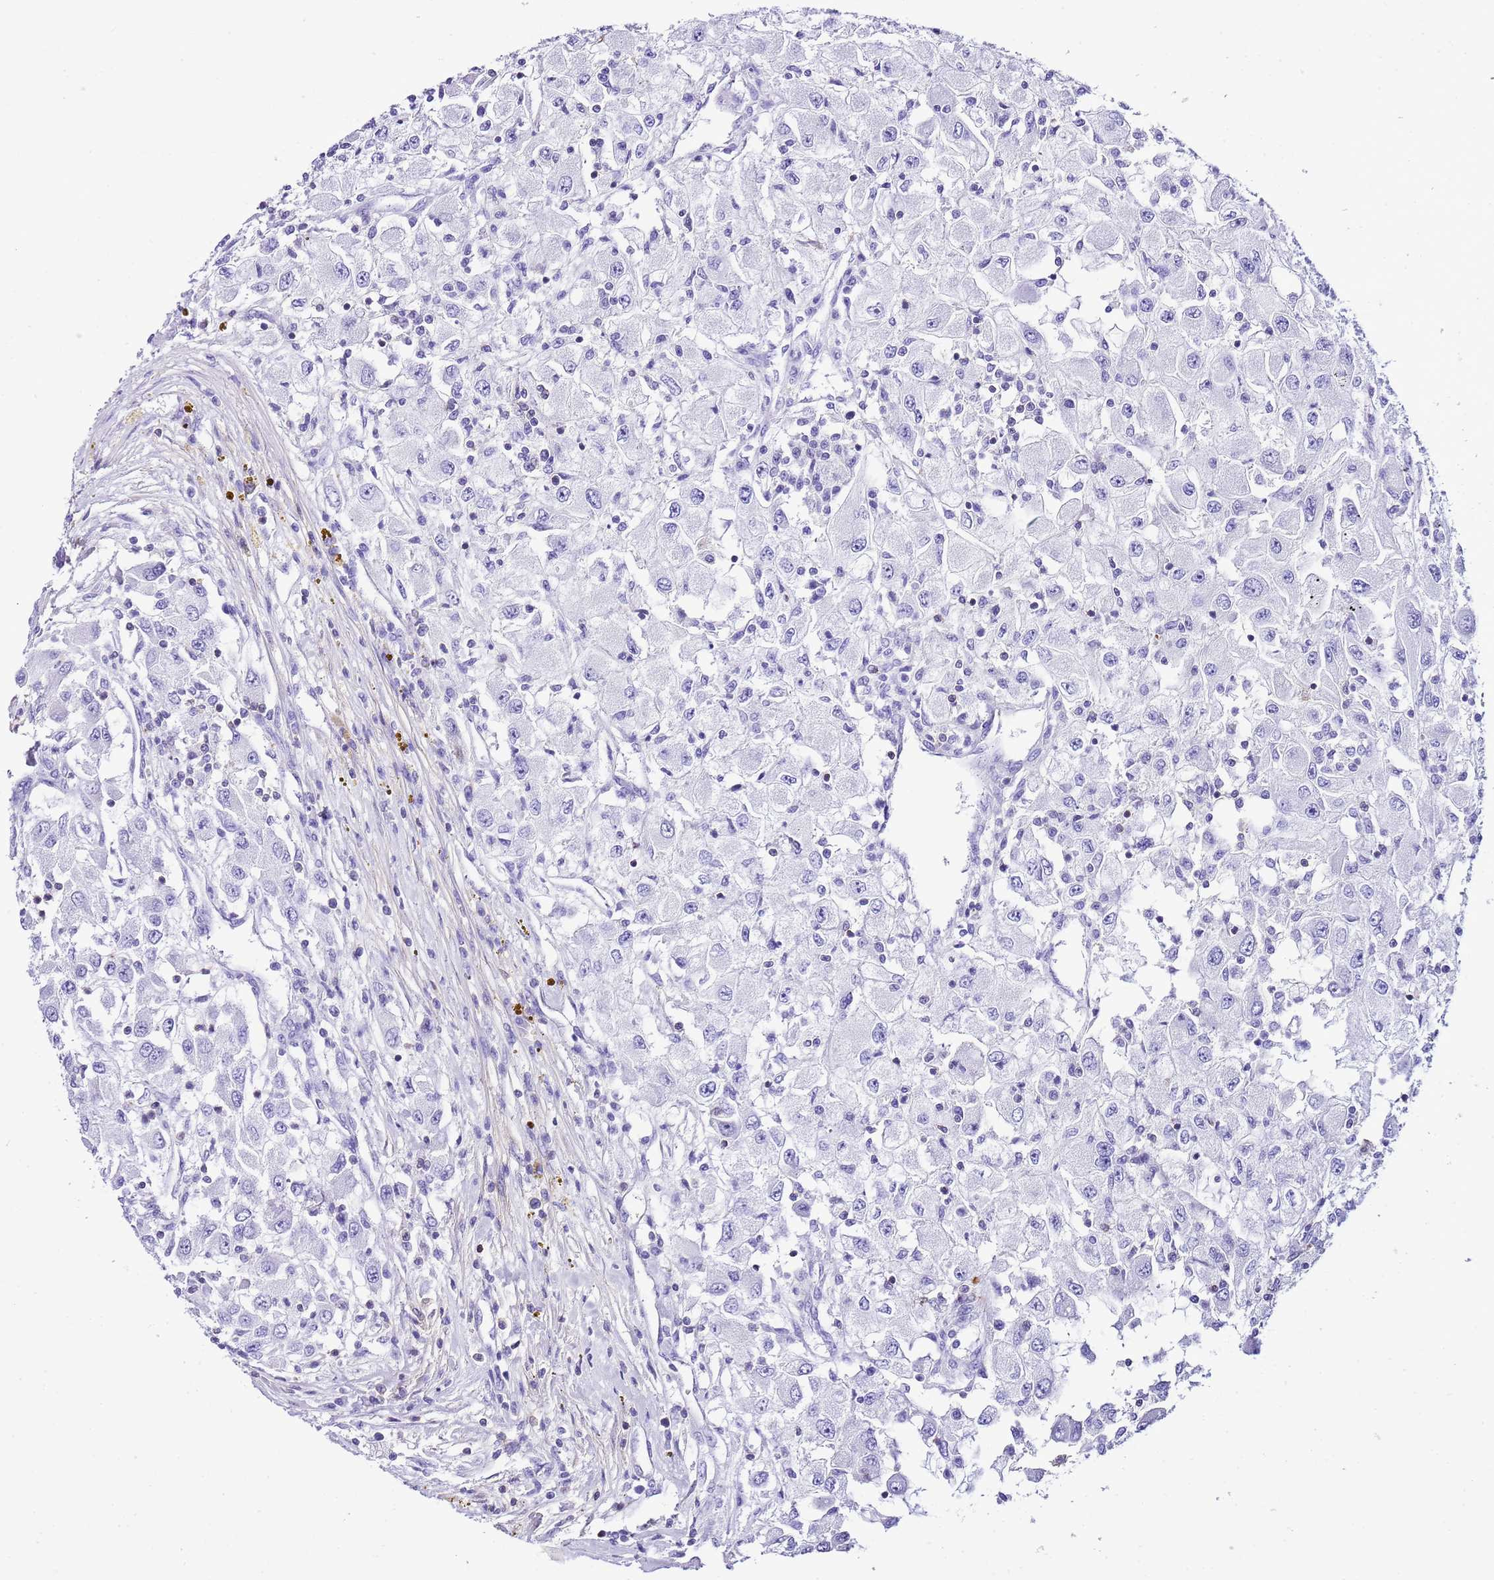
{"staining": {"intensity": "negative", "quantity": "none", "location": "none"}, "tissue": "renal cancer", "cell_type": "Tumor cells", "image_type": "cancer", "snomed": [{"axis": "morphology", "description": "Adenocarcinoma, NOS"}, {"axis": "topography", "description": "Kidney"}], "caption": "There is no significant staining in tumor cells of renal adenocarcinoma. (Immunohistochemistry, brightfield microscopy, high magnification).", "gene": "CNN2", "patient": {"sex": "female", "age": 67}}